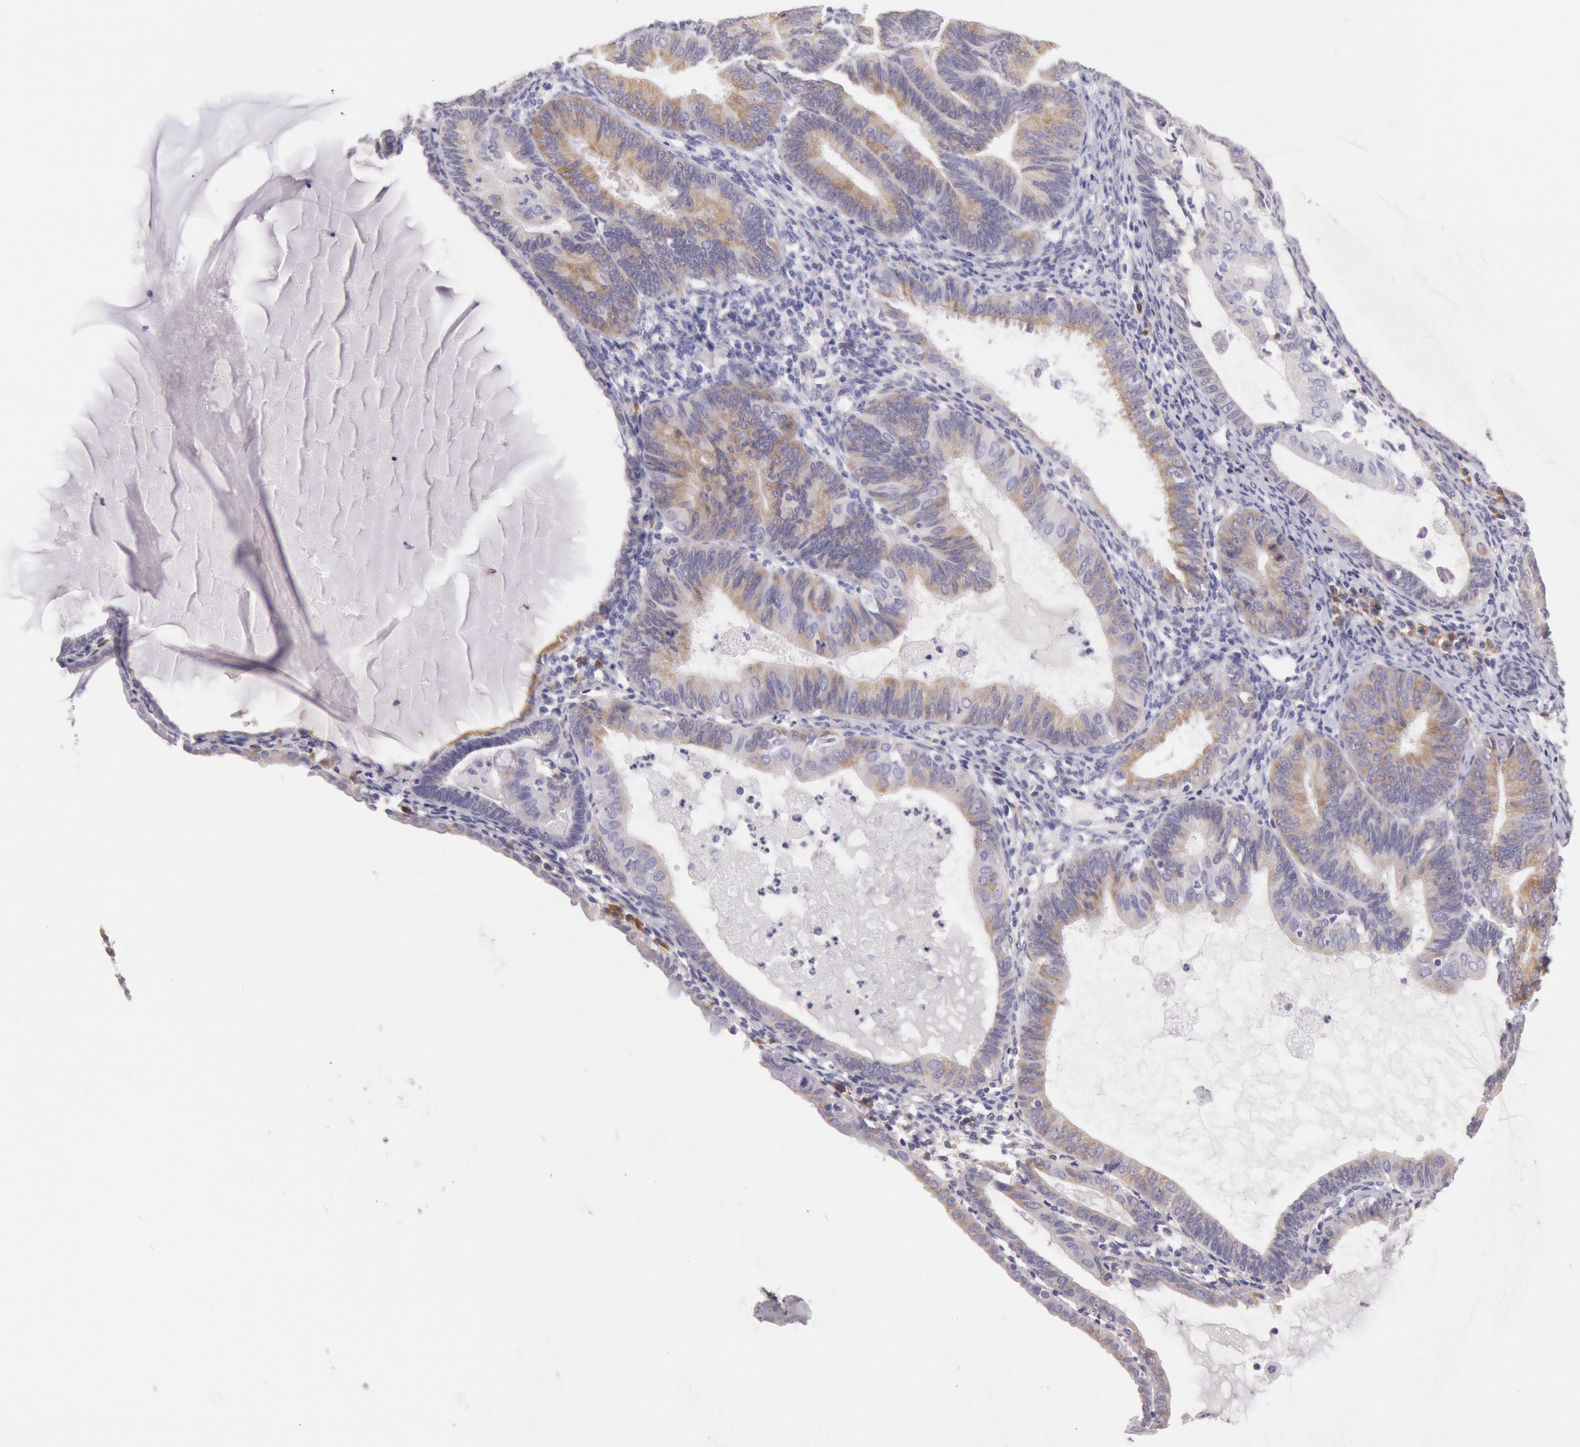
{"staining": {"intensity": "weak", "quantity": "25%-75%", "location": "cytoplasmic/membranous"}, "tissue": "endometrial cancer", "cell_type": "Tumor cells", "image_type": "cancer", "snomed": [{"axis": "morphology", "description": "Adenocarcinoma, NOS"}, {"axis": "topography", "description": "Endometrium"}], "caption": "Endometrial adenocarcinoma was stained to show a protein in brown. There is low levels of weak cytoplasmic/membranous positivity in about 25%-75% of tumor cells.", "gene": "CIDEB", "patient": {"sex": "female", "age": 63}}